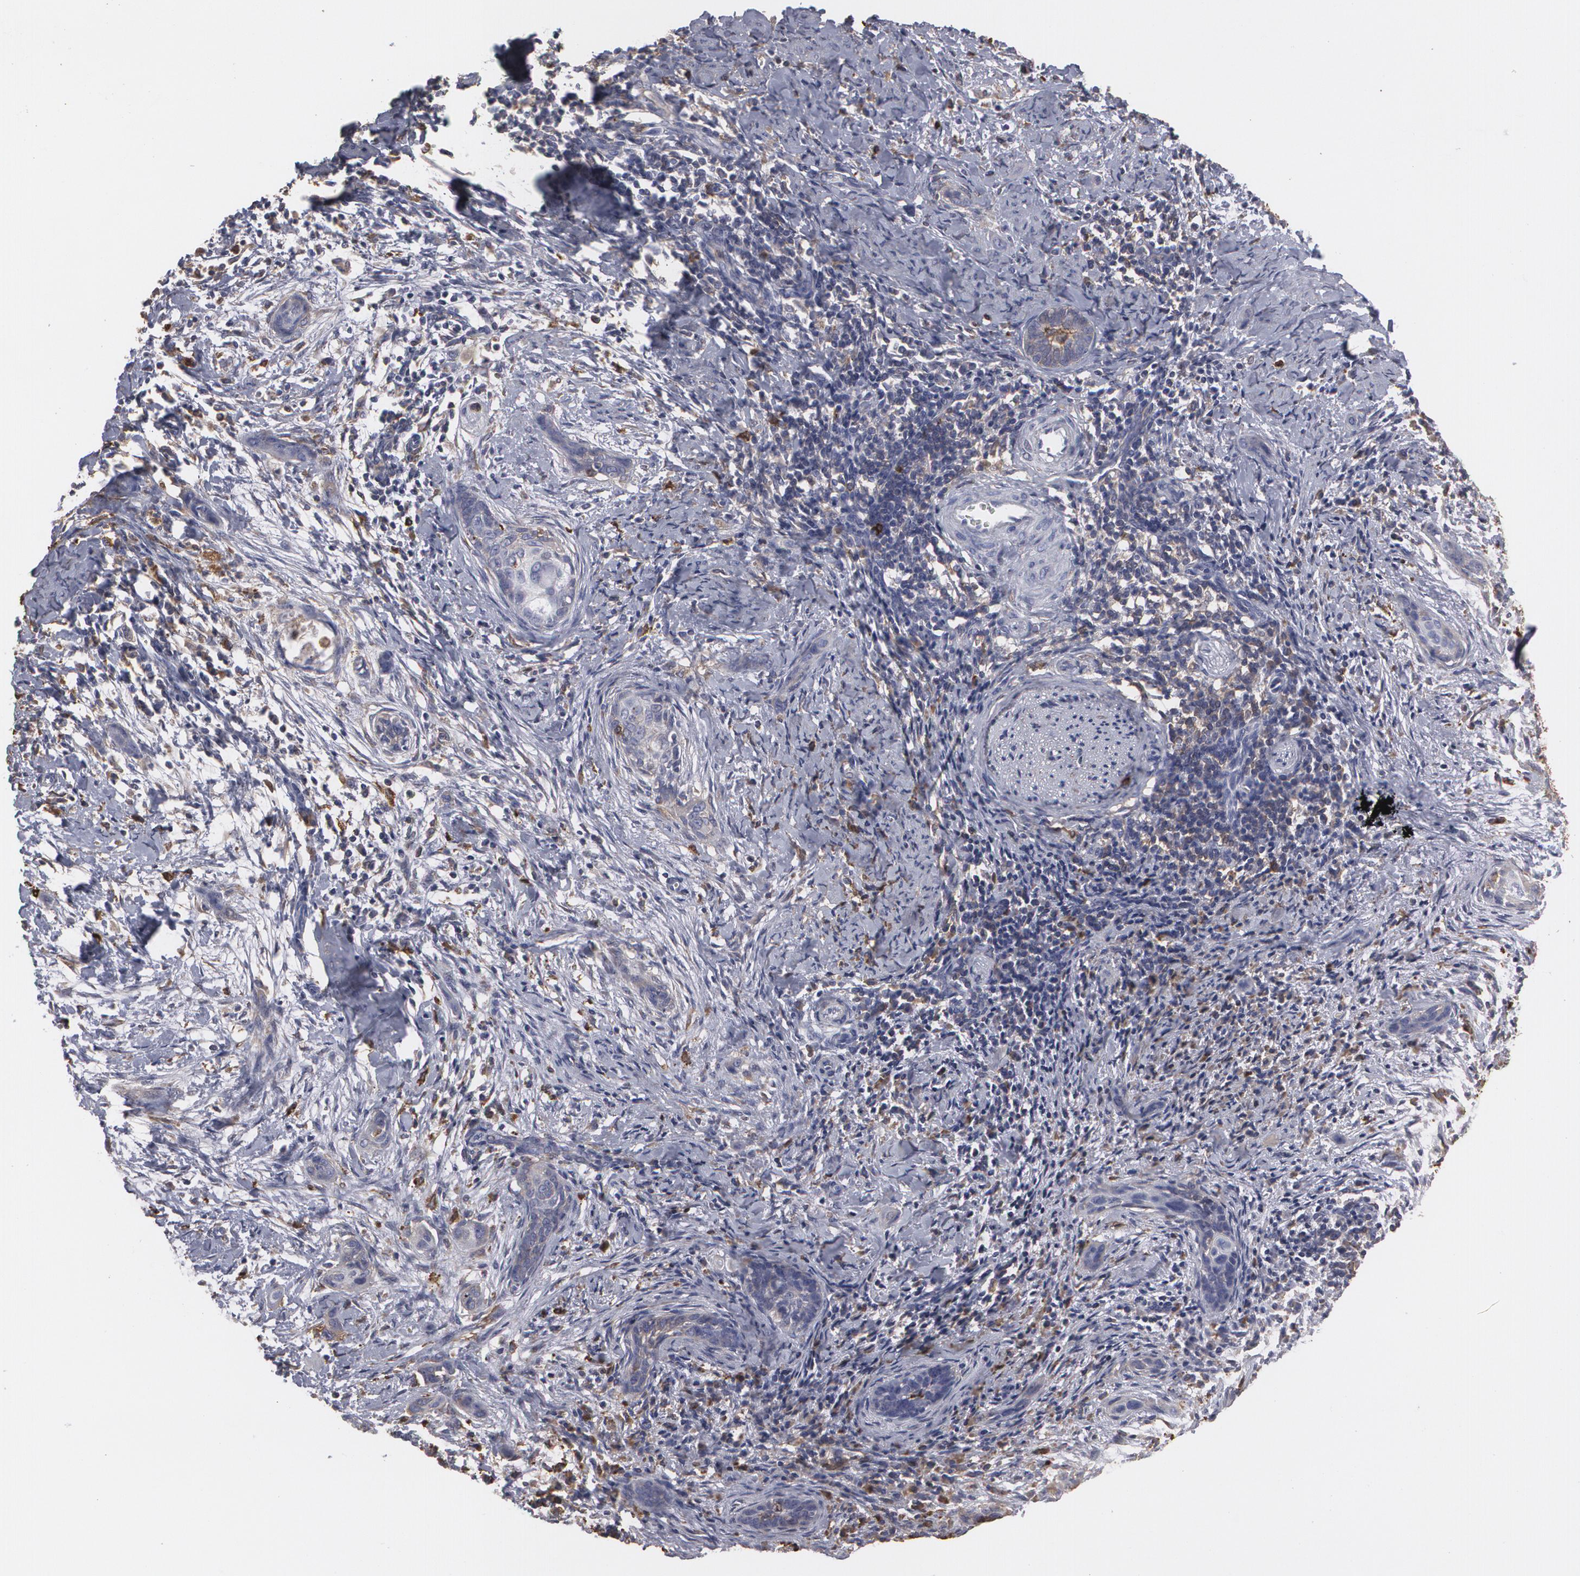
{"staining": {"intensity": "weak", "quantity": "25%-75%", "location": "cytoplasmic/membranous"}, "tissue": "cervical cancer", "cell_type": "Tumor cells", "image_type": "cancer", "snomed": [{"axis": "morphology", "description": "Squamous cell carcinoma, NOS"}, {"axis": "topography", "description": "Cervix"}], "caption": "Protein staining of squamous cell carcinoma (cervical) tissue shows weak cytoplasmic/membranous positivity in approximately 25%-75% of tumor cells.", "gene": "ODC1", "patient": {"sex": "female", "age": 33}}